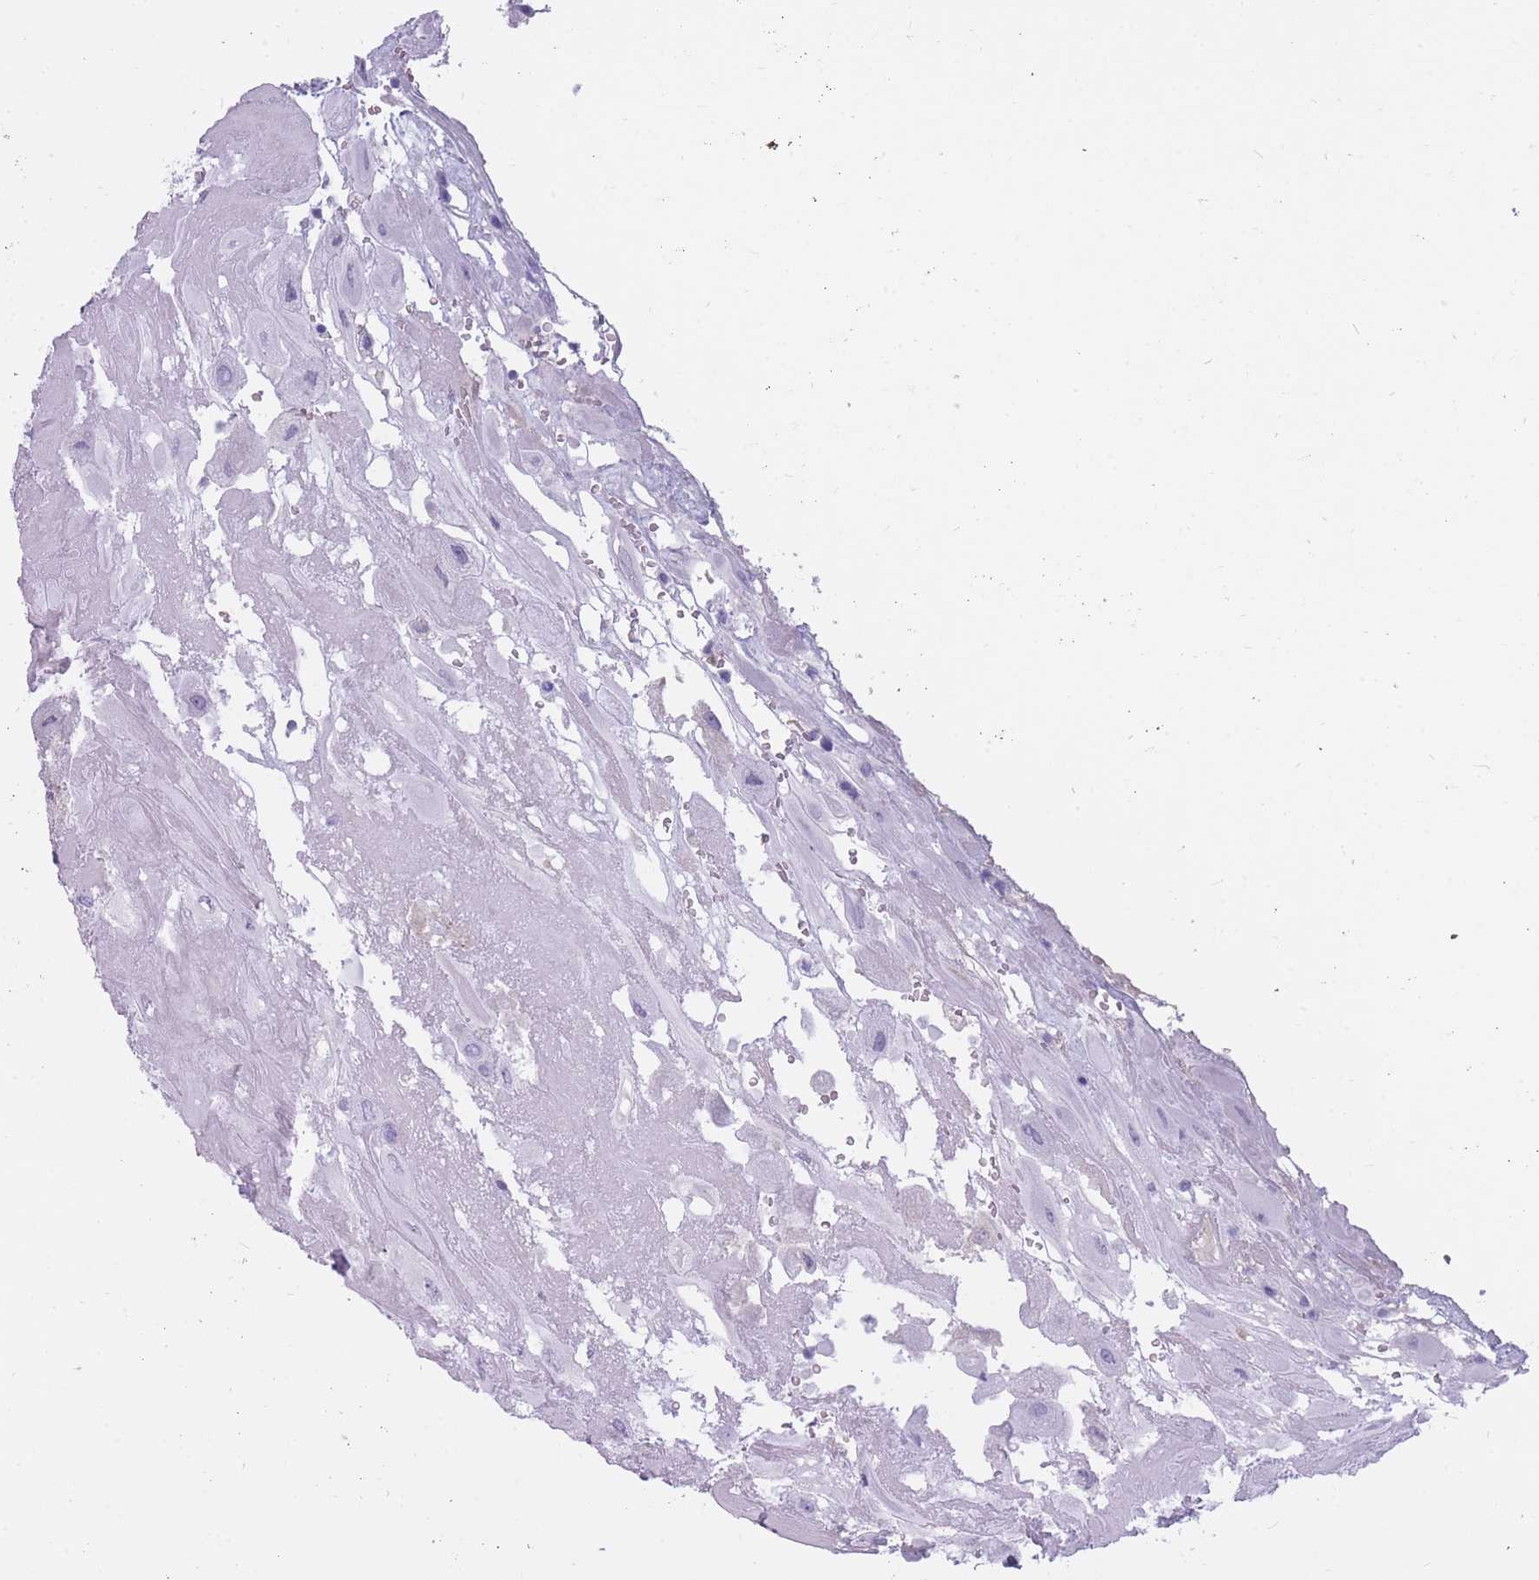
{"staining": {"intensity": "negative", "quantity": "none", "location": "none"}, "tissue": "placenta", "cell_type": "Decidual cells", "image_type": "normal", "snomed": [{"axis": "morphology", "description": "Normal tissue, NOS"}, {"axis": "topography", "description": "Placenta"}], "caption": "Immunohistochemistry (IHC) micrograph of normal human placenta stained for a protein (brown), which reveals no expression in decidual cells.", "gene": "TNFSF11", "patient": {"sex": "female", "age": 32}}